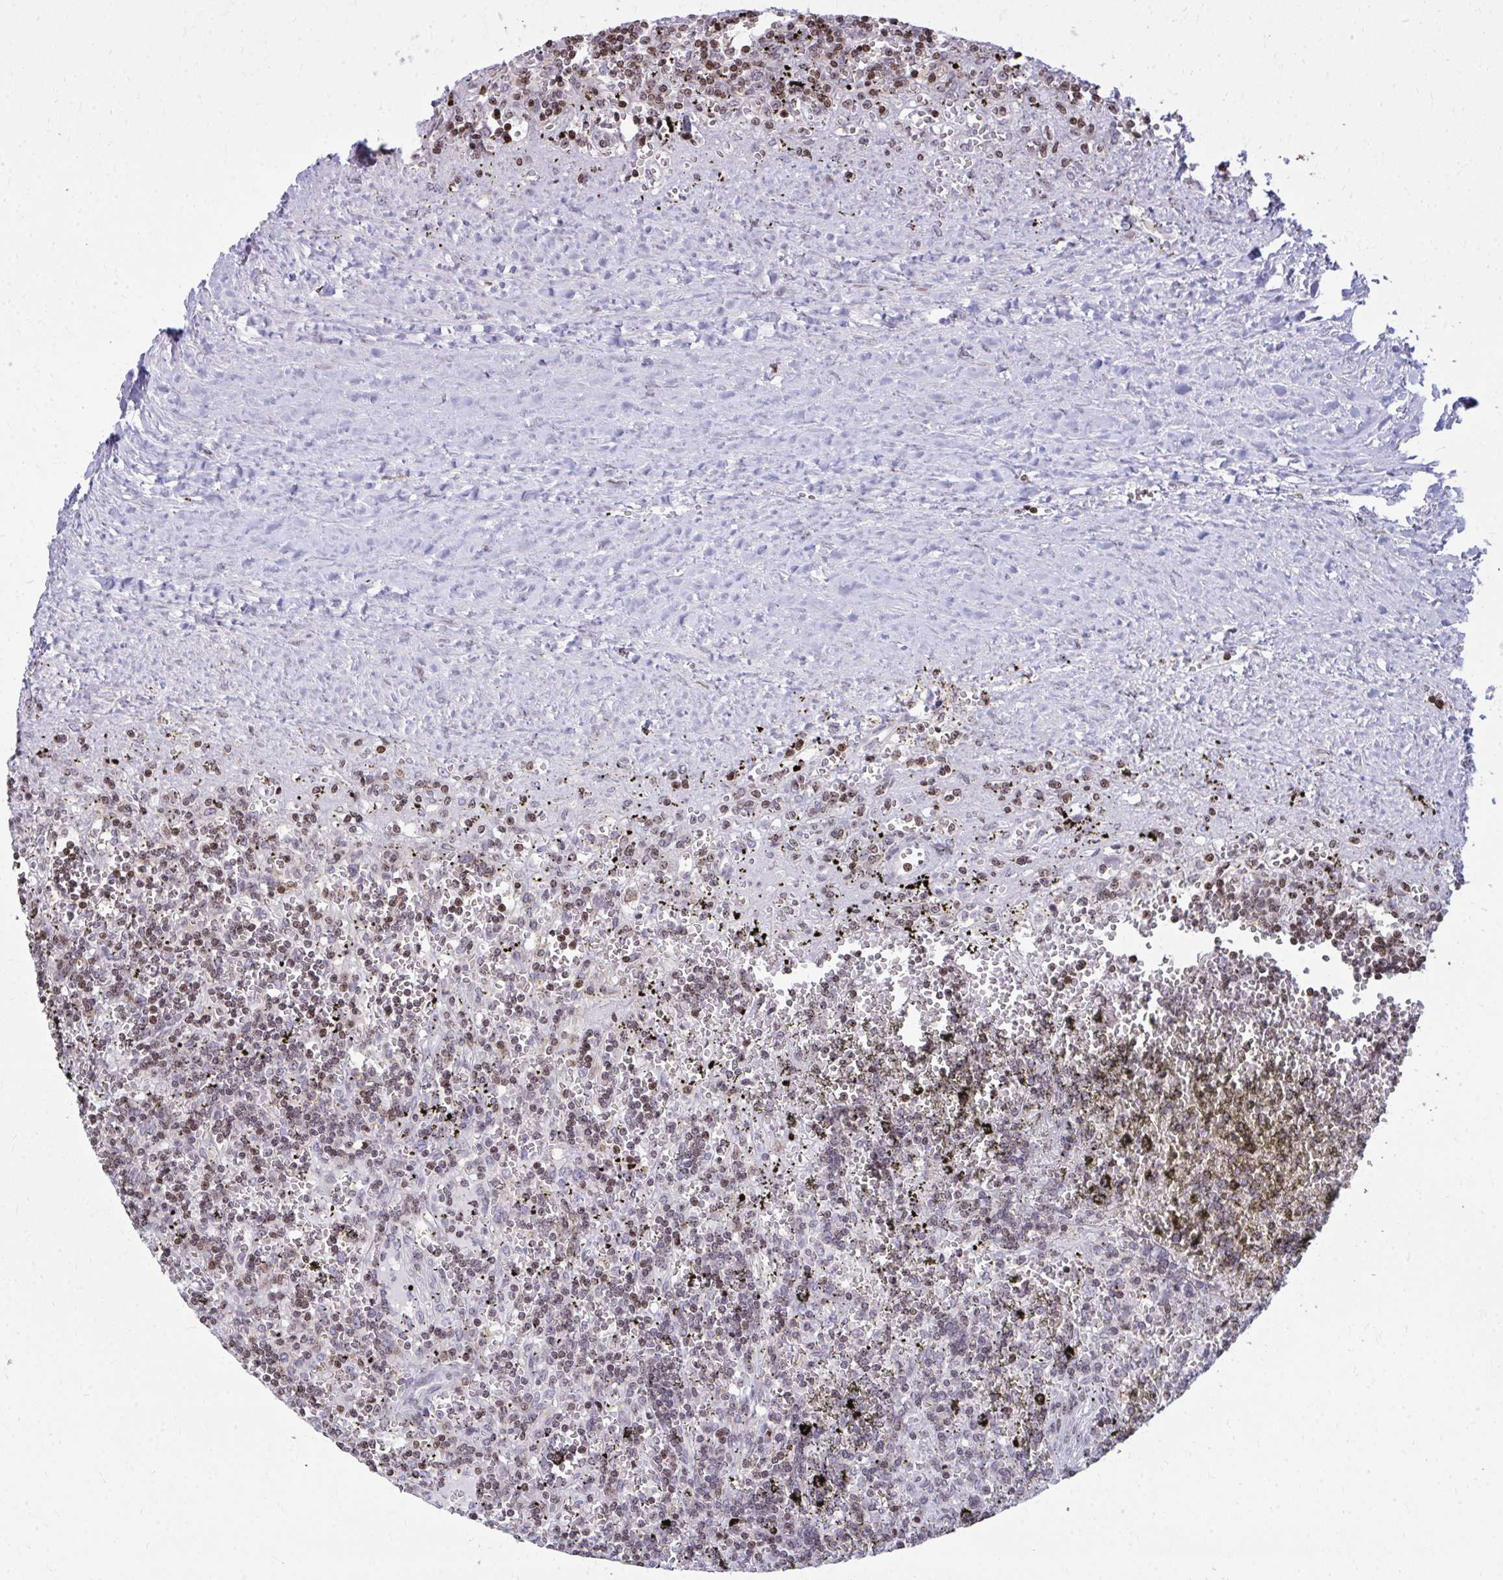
{"staining": {"intensity": "moderate", "quantity": "25%-75%", "location": "nuclear"}, "tissue": "lymphoma", "cell_type": "Tumor cells", "image_type": "cancer", "snomed": [{"axis": "morphology", "description": "Malignant lymphoma, non-Hodgkin's type, Low grade"}, {"axis": "topography", "description": "Spleen"}], "caption": "Lymphoma stained with a protein marker reveals moderate staining in tumor cells.", "gene": "AP5M1", "patient": {"sex": "male", "age": 60}}